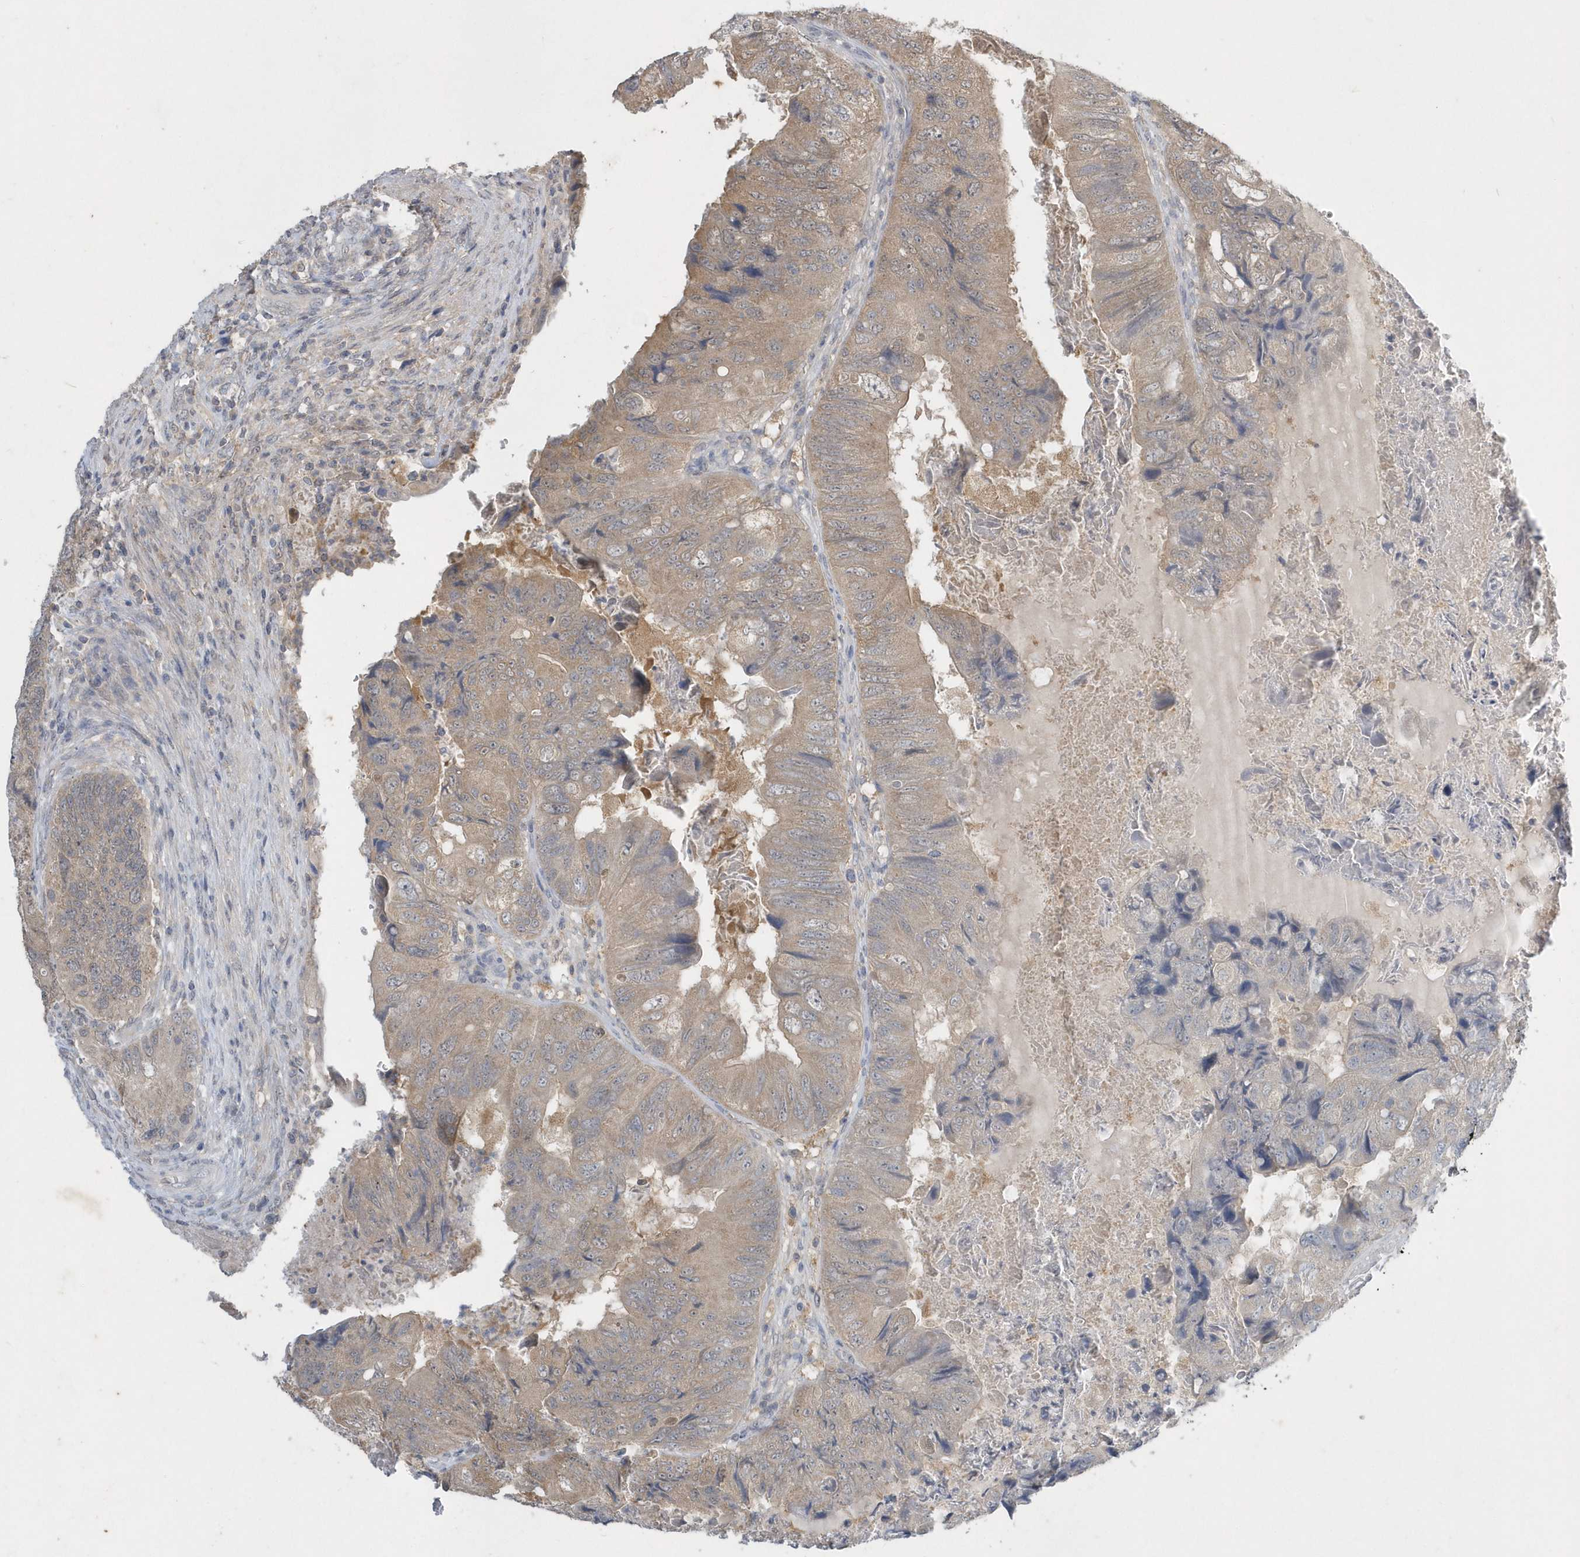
{"staining": {"intensity": "moderate", "quantity": ">75%", "location": "cytoplasmic/membranous"}, "tissue": "colorectal cancer", "cell_type": "Tumor cells", "image_type": "cancer", "snomed": [{"axis": "morphology", "description": "Adenocarcinoma, NOS"}, {"axis": "topography", "description": "Rectum"}], "caption": "Brown immunohistochemical staining in human colorectal adenocarcinoma displays moderate cytoplasmic/membranous positivity in about >75% of tumor cells.", "gene": "AKR7A2", "patient": {"sex": "male", "age": 63}}